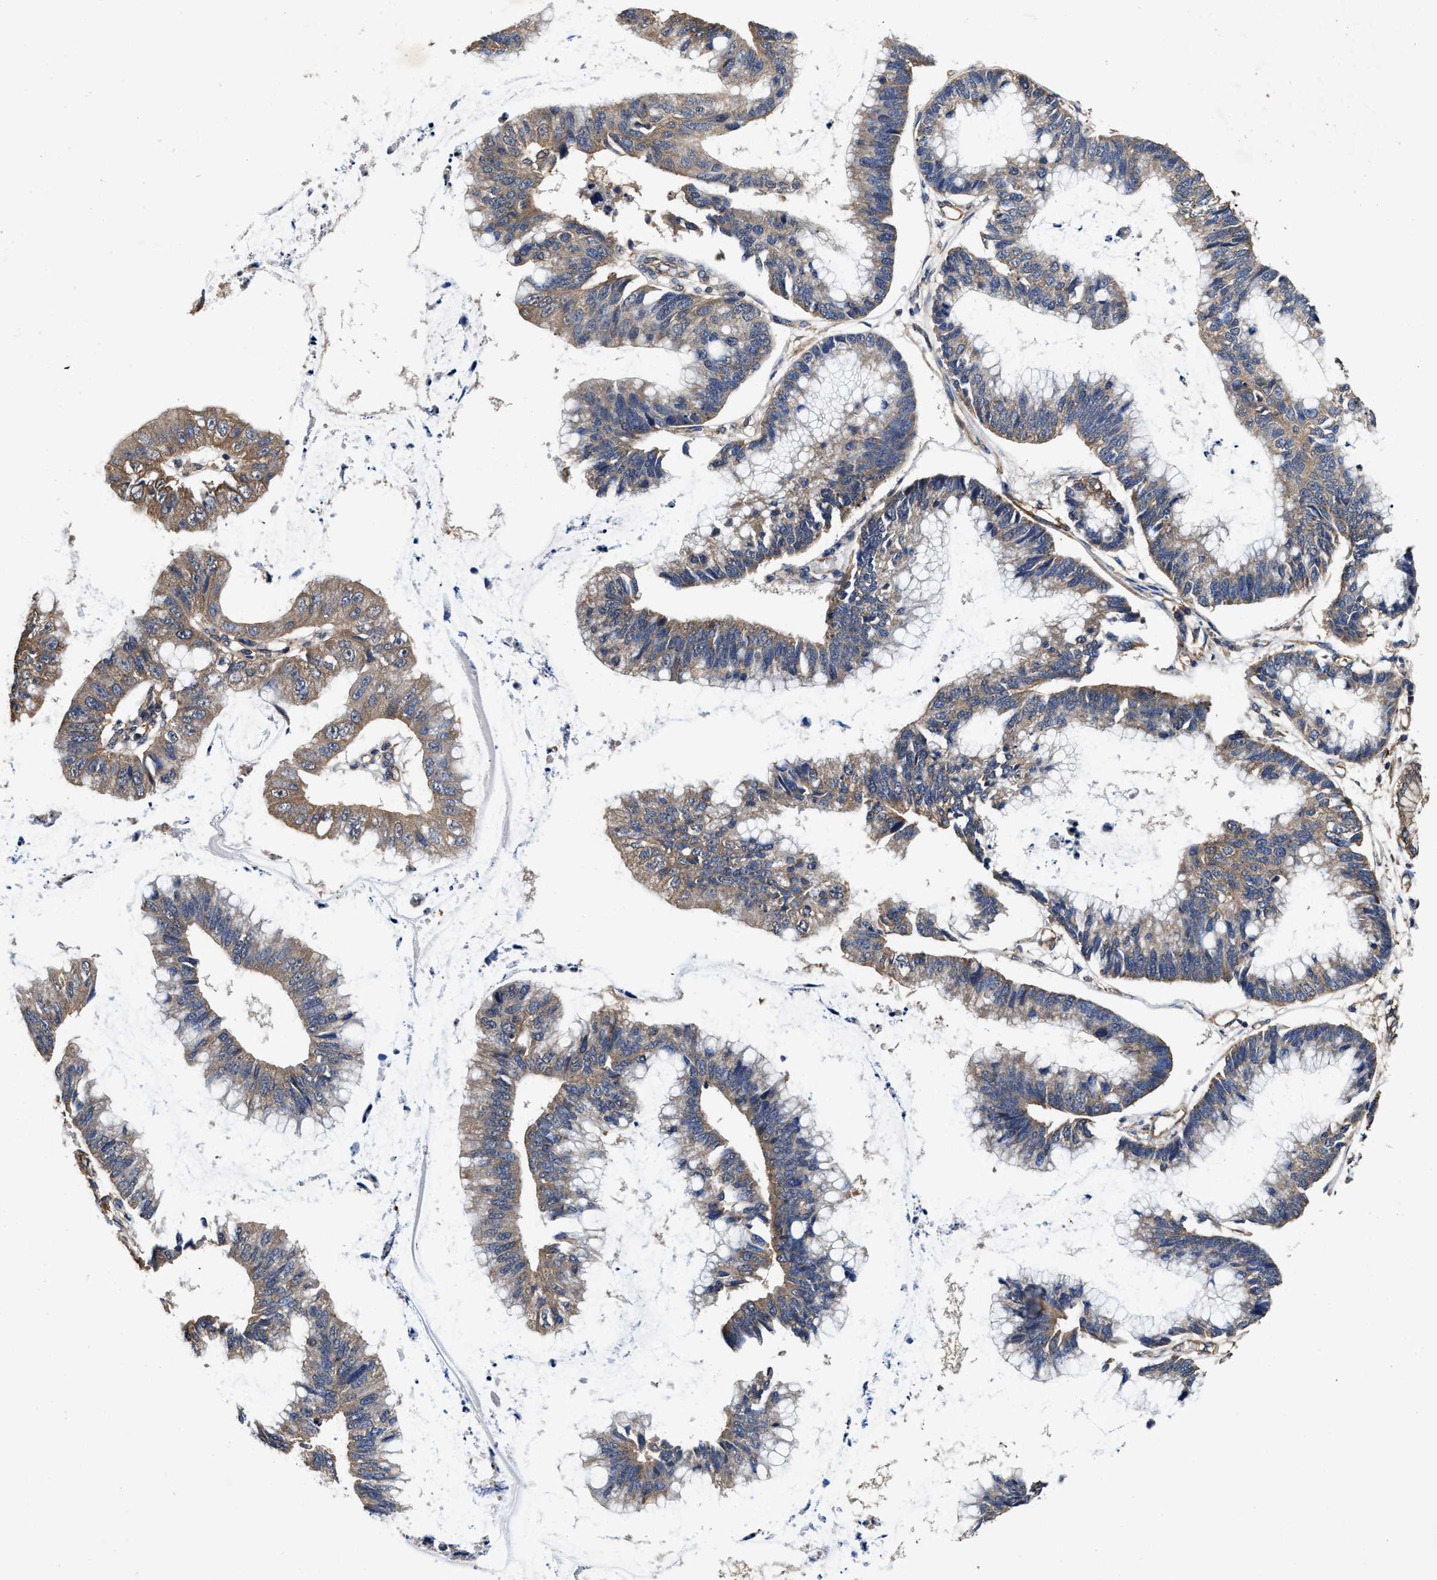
{"staining": {"intensity": "moderate", "quantity": ">75%", "location": "cytoplasmic/membranous"}, "tissue": "stomach cancer", "cell_type": "Tumor cells", "image_type": "cancer", "snomed": [{"axis": "morphology", "description": "Adenocarcinoma, NOS"}, {"axis": "topography", "description": "Stomach"}], "caption": "Immunohistochemical staining of human stomach cancer shows medium levels of moderate cytoplasmic/membranous protein positivity in approximately >75% of tumor cells.", "gene": "SFXN4", "patient": {"sex": "male", "age": 59}}